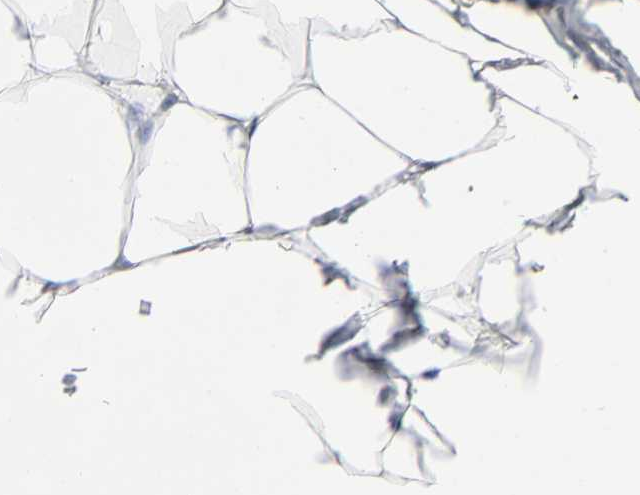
{"staining": {"intensity": "moderate", "quantity": ">75%", "location": "nuclear"}, "tissue": "adipose tissue", "cell_type": "Adipocytes", "image_type": "normal", "snomed": [{"axis": "morphology", "description": "Normal tissue, NOS"}, {"axis": "topography", "description": "Vascular tissue"}], "caption": "Moderate nuclear protein staining is identified in approximately >75% of adipocytes in adipose tissue.", "gene": "PTEN", "patient": {"sex": "male", "age": 41}}